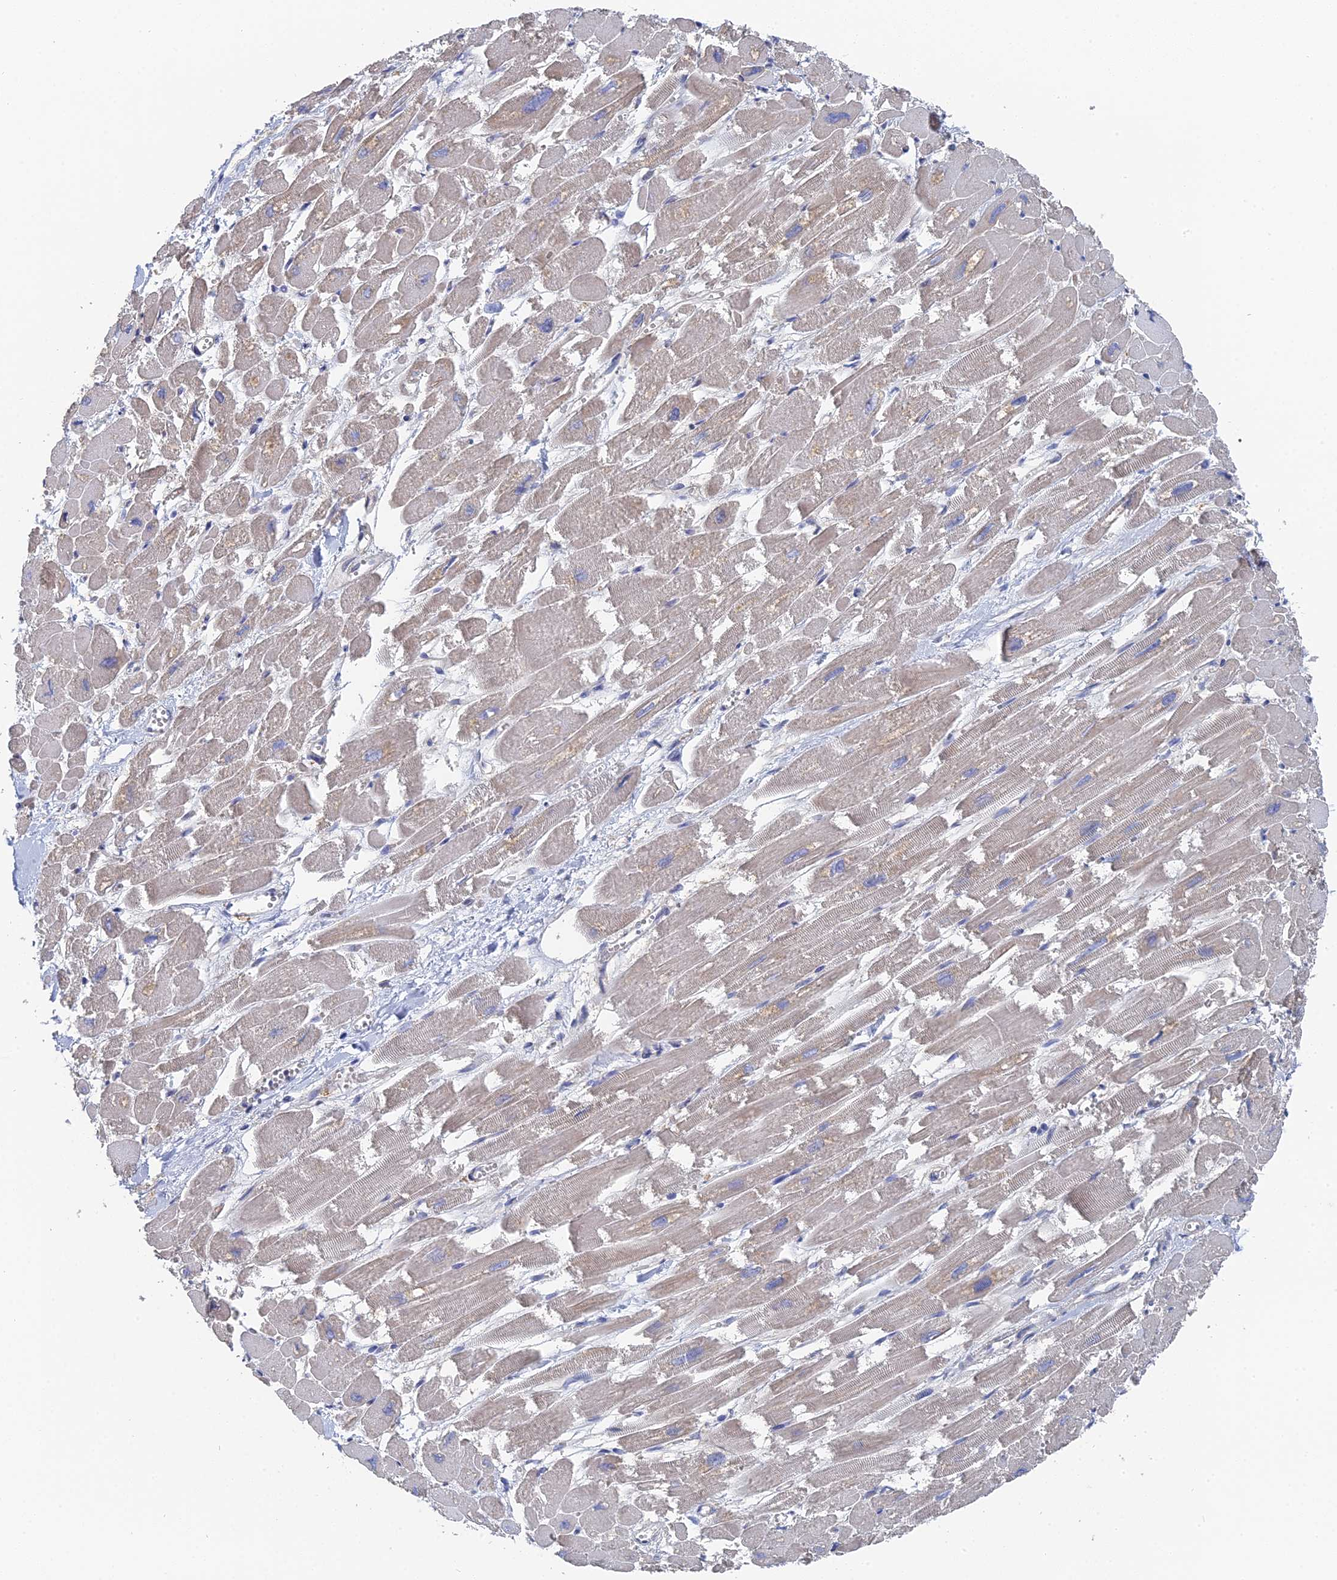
{"staining": {"intensity": "negative", "quantity": "none", "location": "none"}, "tissue": "heart muscle", "cell_type": "Cardiomyocytes", "image_type": "normal", "snomed": [{"axis": "morphology", "description": "Normal tissue, NOS"}, {"axis": "topography", "description": "Heart"}], "caption": "This is a histopathology image of IHC staining of normal heart muscle, which shows no positivity in cardiomyocytes.", "gene": "TSSC4", "patient": {"sex": "male", "age": 54}}